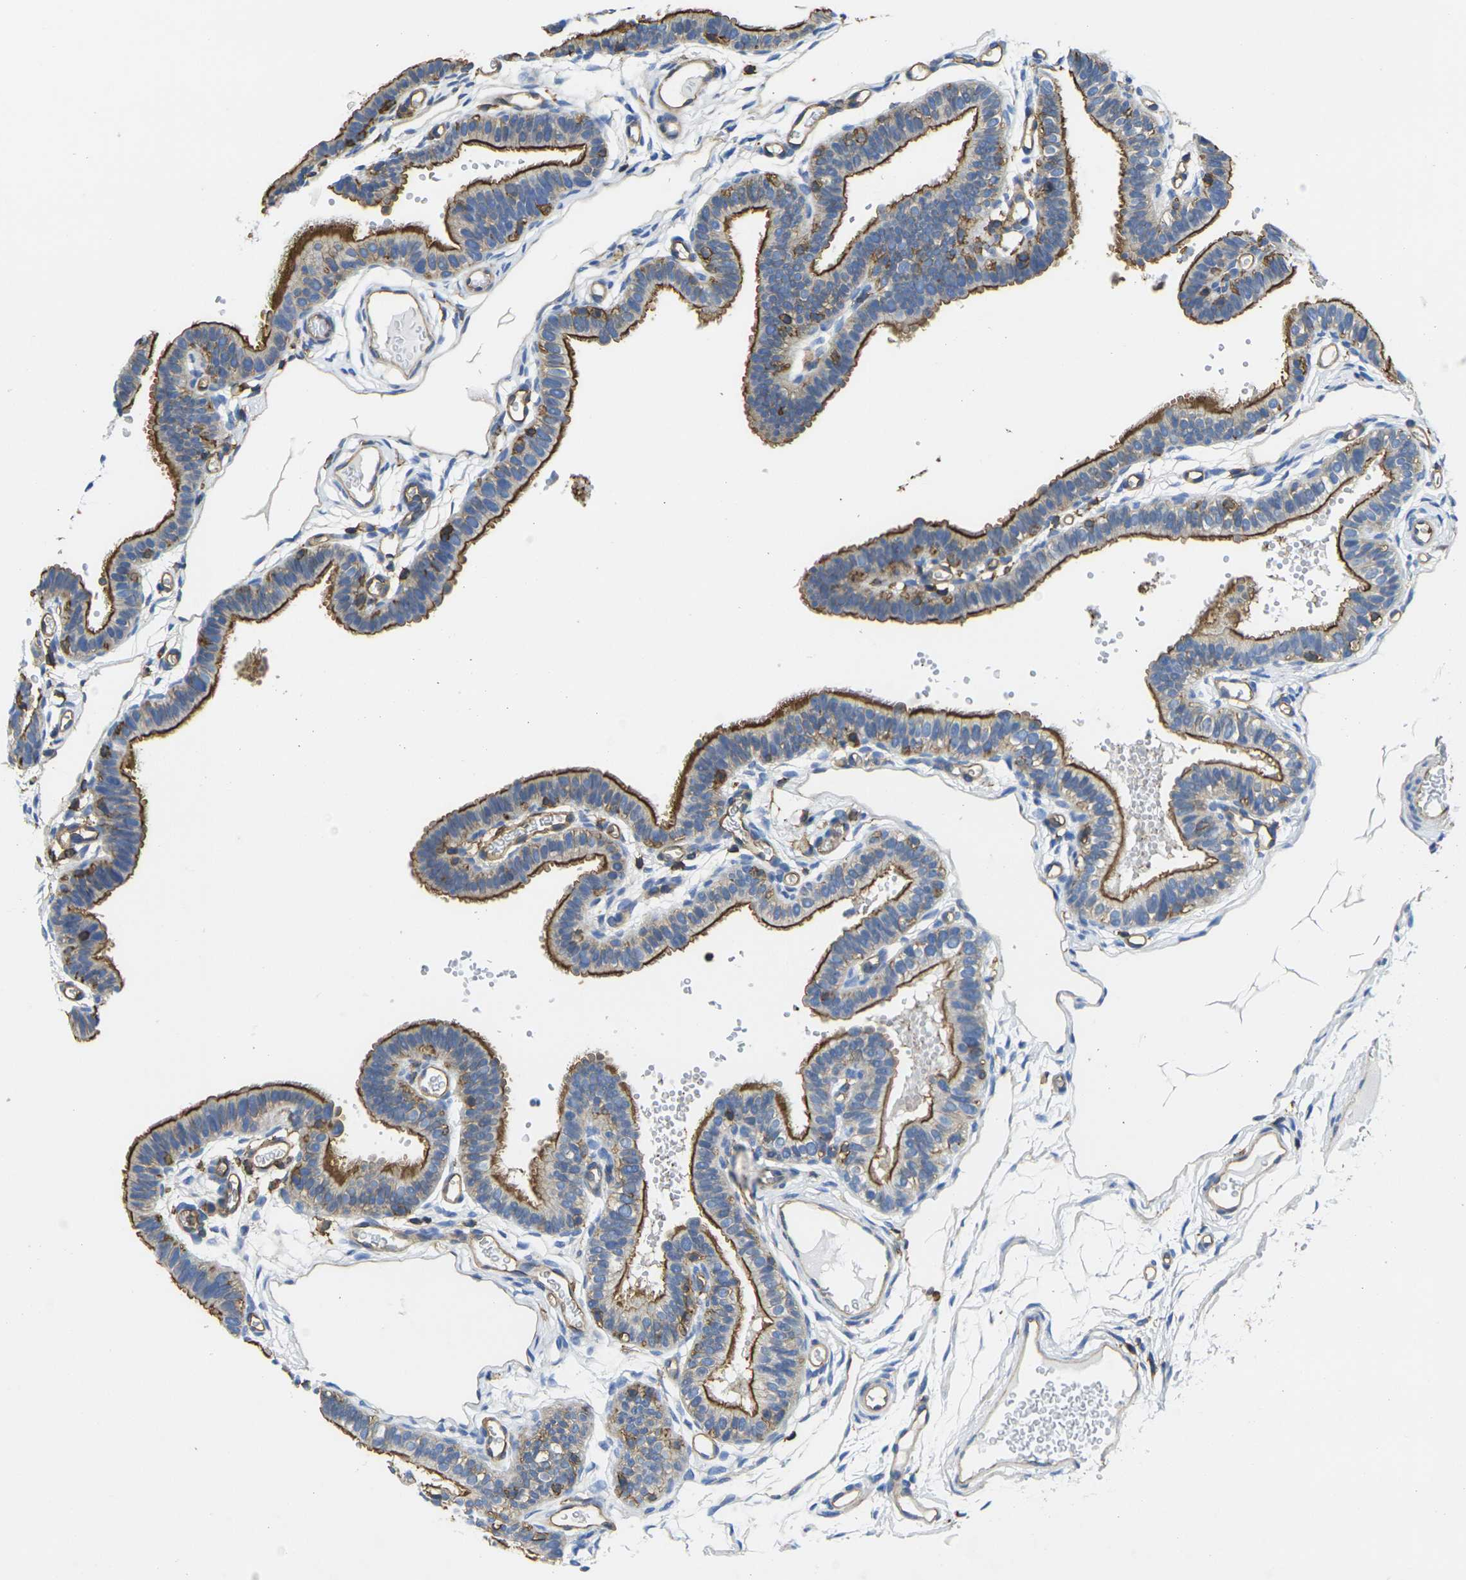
{"staining": {"intensity": "strong", "quantity": ">75%", "location": "cytoplasmic/membranous"}, "tissue": "fallopian tube", "cell_type": "Glandular cells", "image_type": "normal", "snomed": [{"axis": "morphology", "description": "Normal tissue, NOS"}, {"axis": "topography", "description": "Fallopian tube"}, {"axis": "topography", "description": "Placenta"}], "caption": "A brown stain highlights strong cytoplasmic/membranous expression of a protein in glandular cells of unremarkable fallopian tube.", "gene": "FAM110D", "patient": {"sex": "female", "age": 34}}